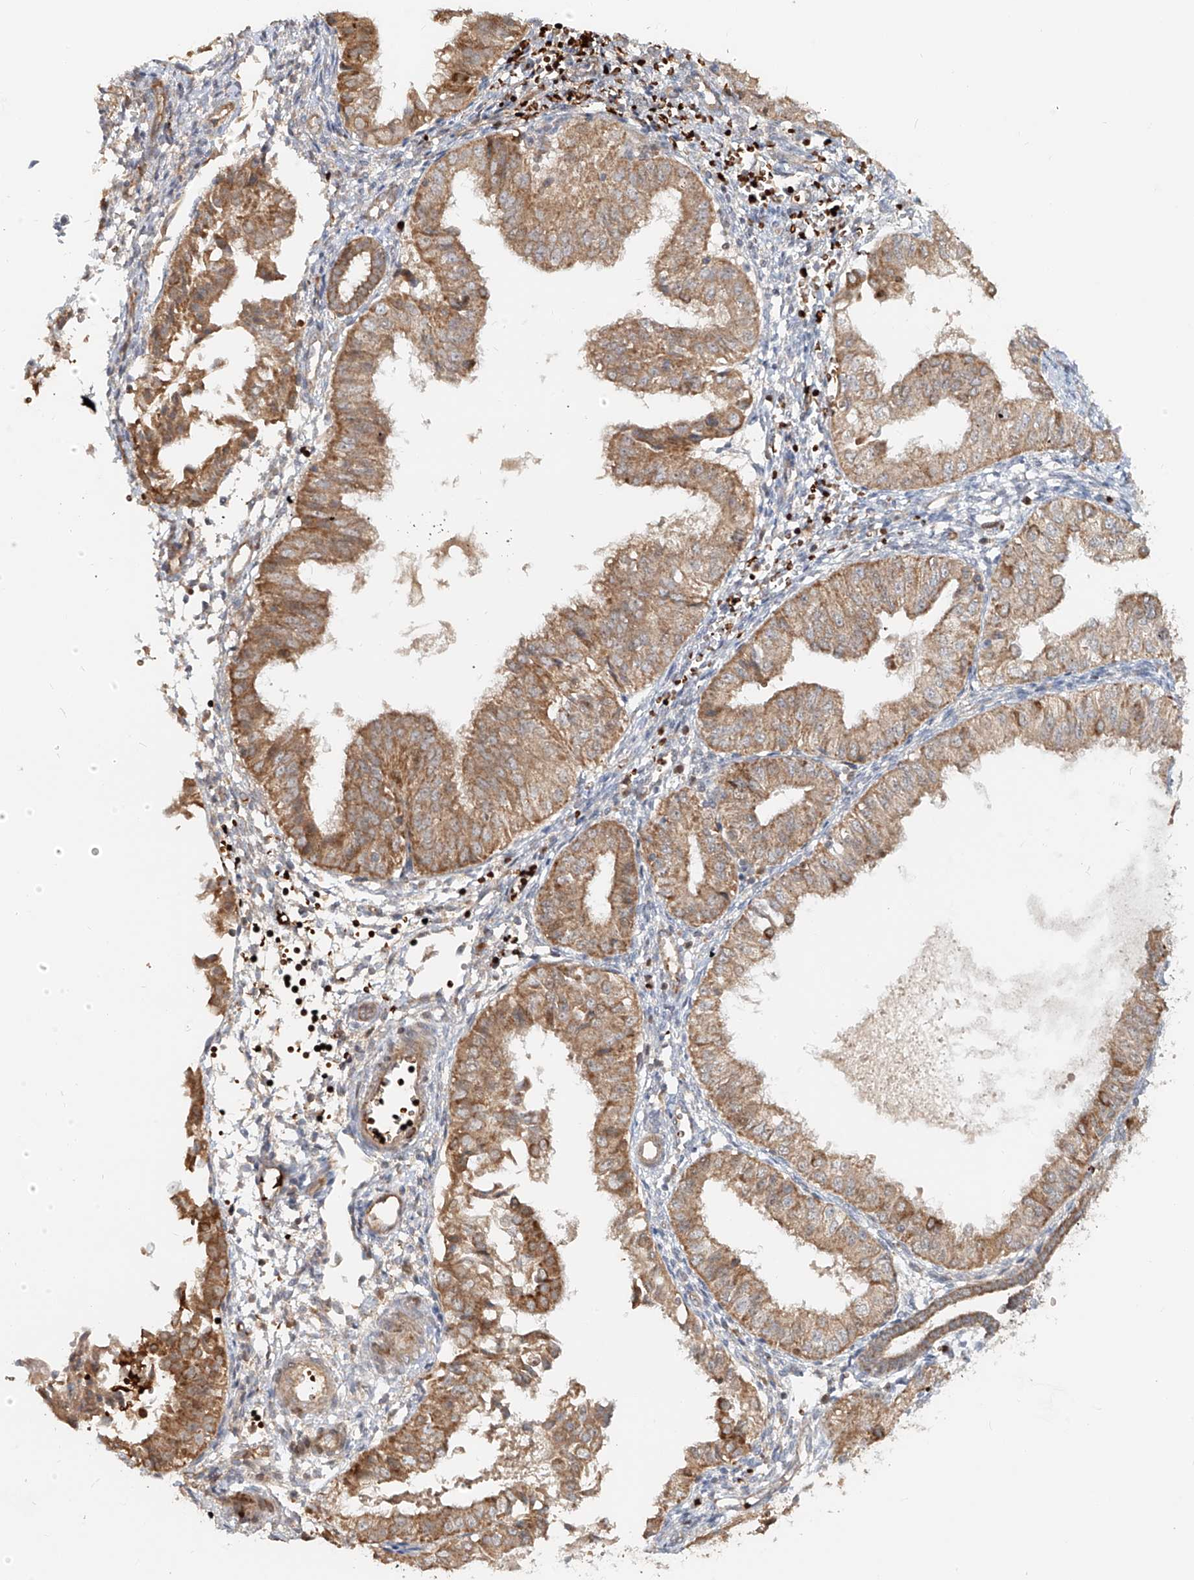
{"staining": {"intensity": "weak", "quantity": ">75%", "location": "cytoplasmic/membranous"}, "tissue": "endometrial cancer", "cell_type": "Tumor cells", "image_type": "cancer", "snomed": [{"axis": "morphology", "description": "Normal tissue, NOS"}, {"axis": "morphology", "description": "Adenocarcinoma, NOS"}, {"axis": "topography", "description": "Endometrium"}], "caption": "Approximately >75% of tumor cells in endometrial adenocarcinoma demonstrate weak cytoplasmic/membranous protein positivity as visualized by brown immunohistochemical staining.", "gene": "FGD2", "patient": {"sex": "female", "age": 53}}